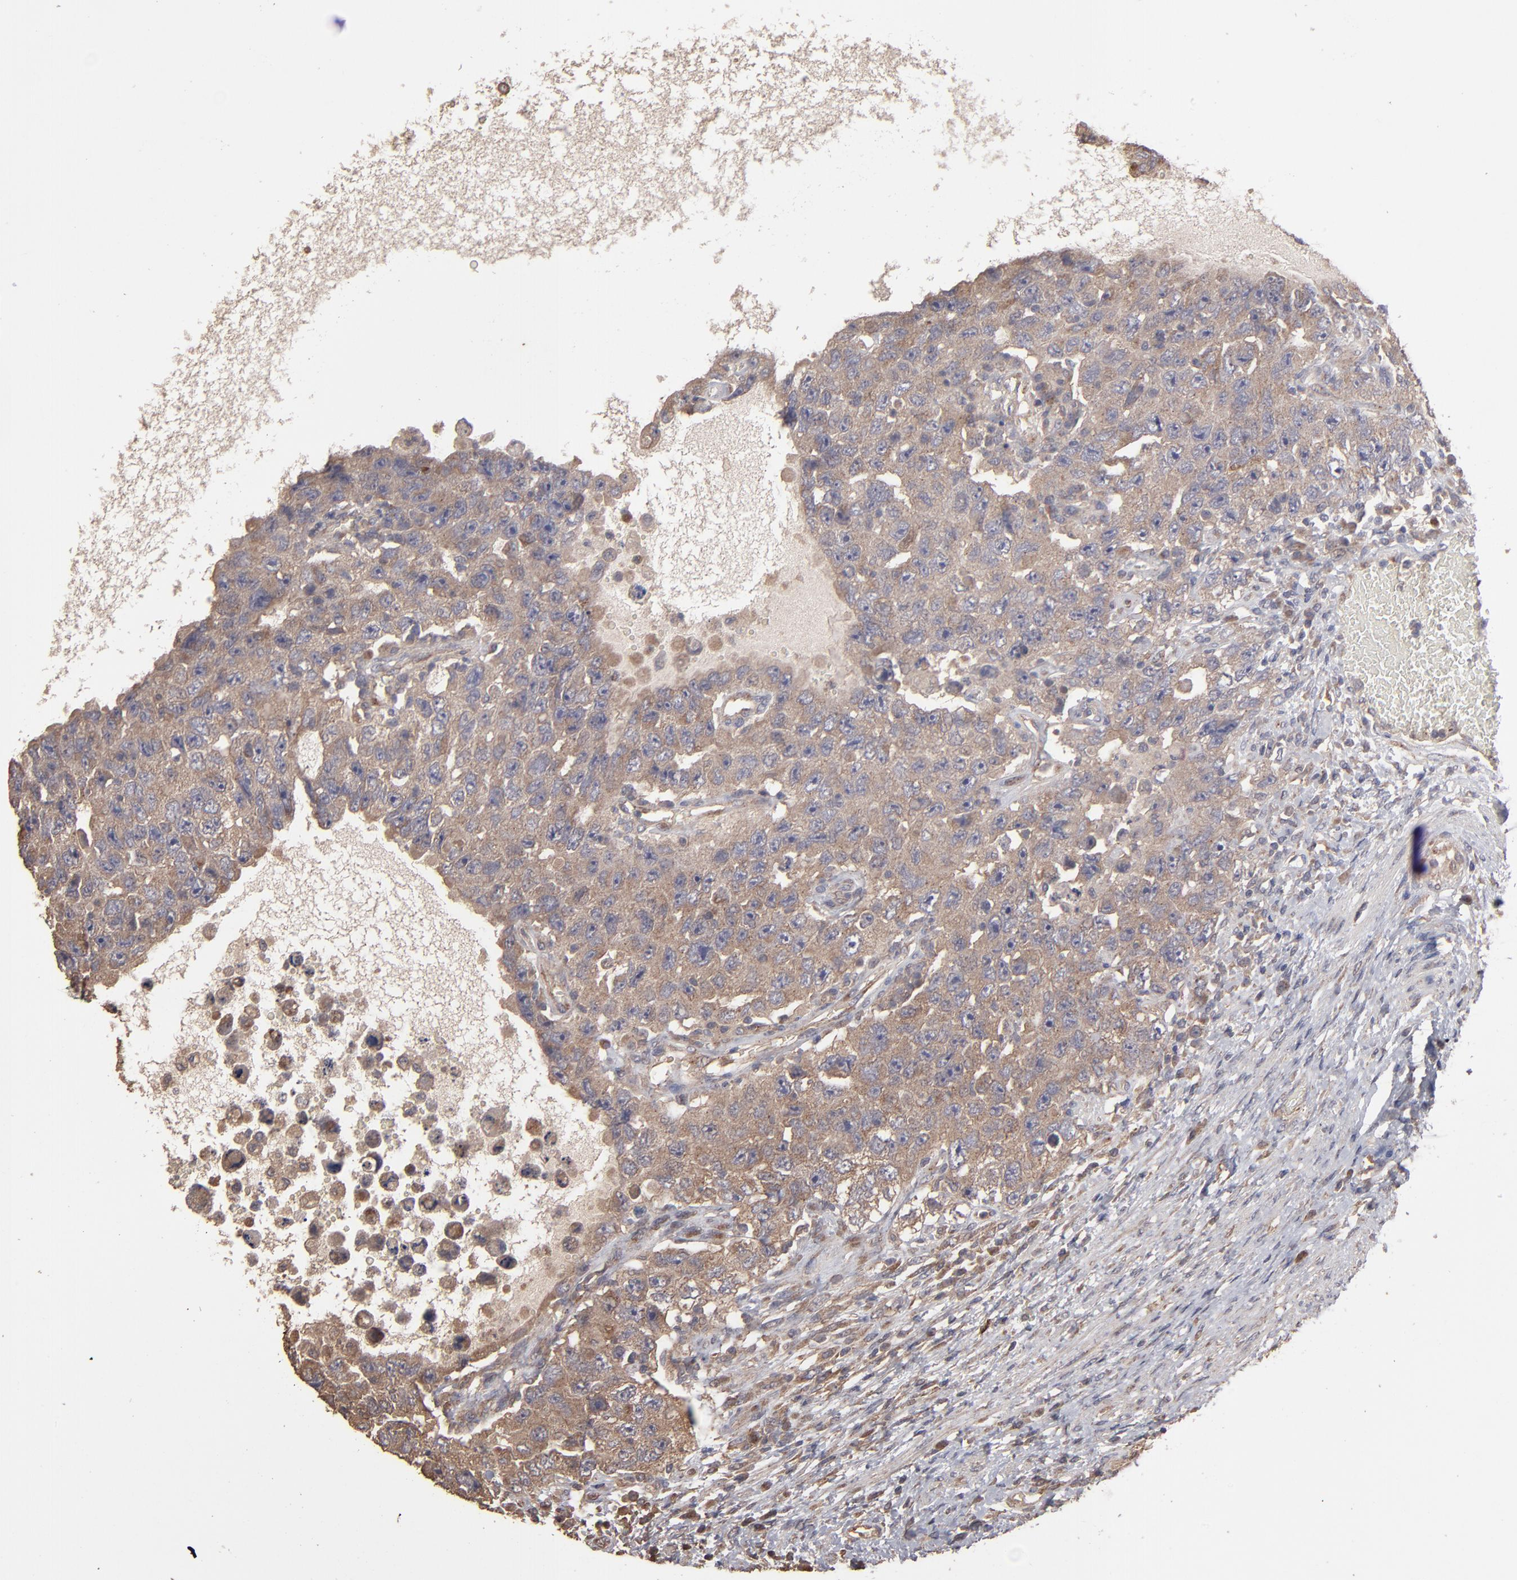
{"staining": {"intensity": "weak", "quantity": ">75%", "location": "cytoplasmic/membranous"}, "tissue": "testis cancer", "cell_type": "Tumor cells", "image_type": "cancer", "snomed": [{"axis": "morphology", "description": "Carcinoma, Embryonal, NOS"}, {"axis": "topography", "description": "Testis"}], "caption": "A photomicrograph of testis embryonal carcinoma stained for a protein reveals weak cytoplasmic/membranous brown staining in tumor cells. The protein is shown in brown color, while the nuclei are stained blue.", "gene": "MMP2", "patient": {"sex": "male", "age": 26}}